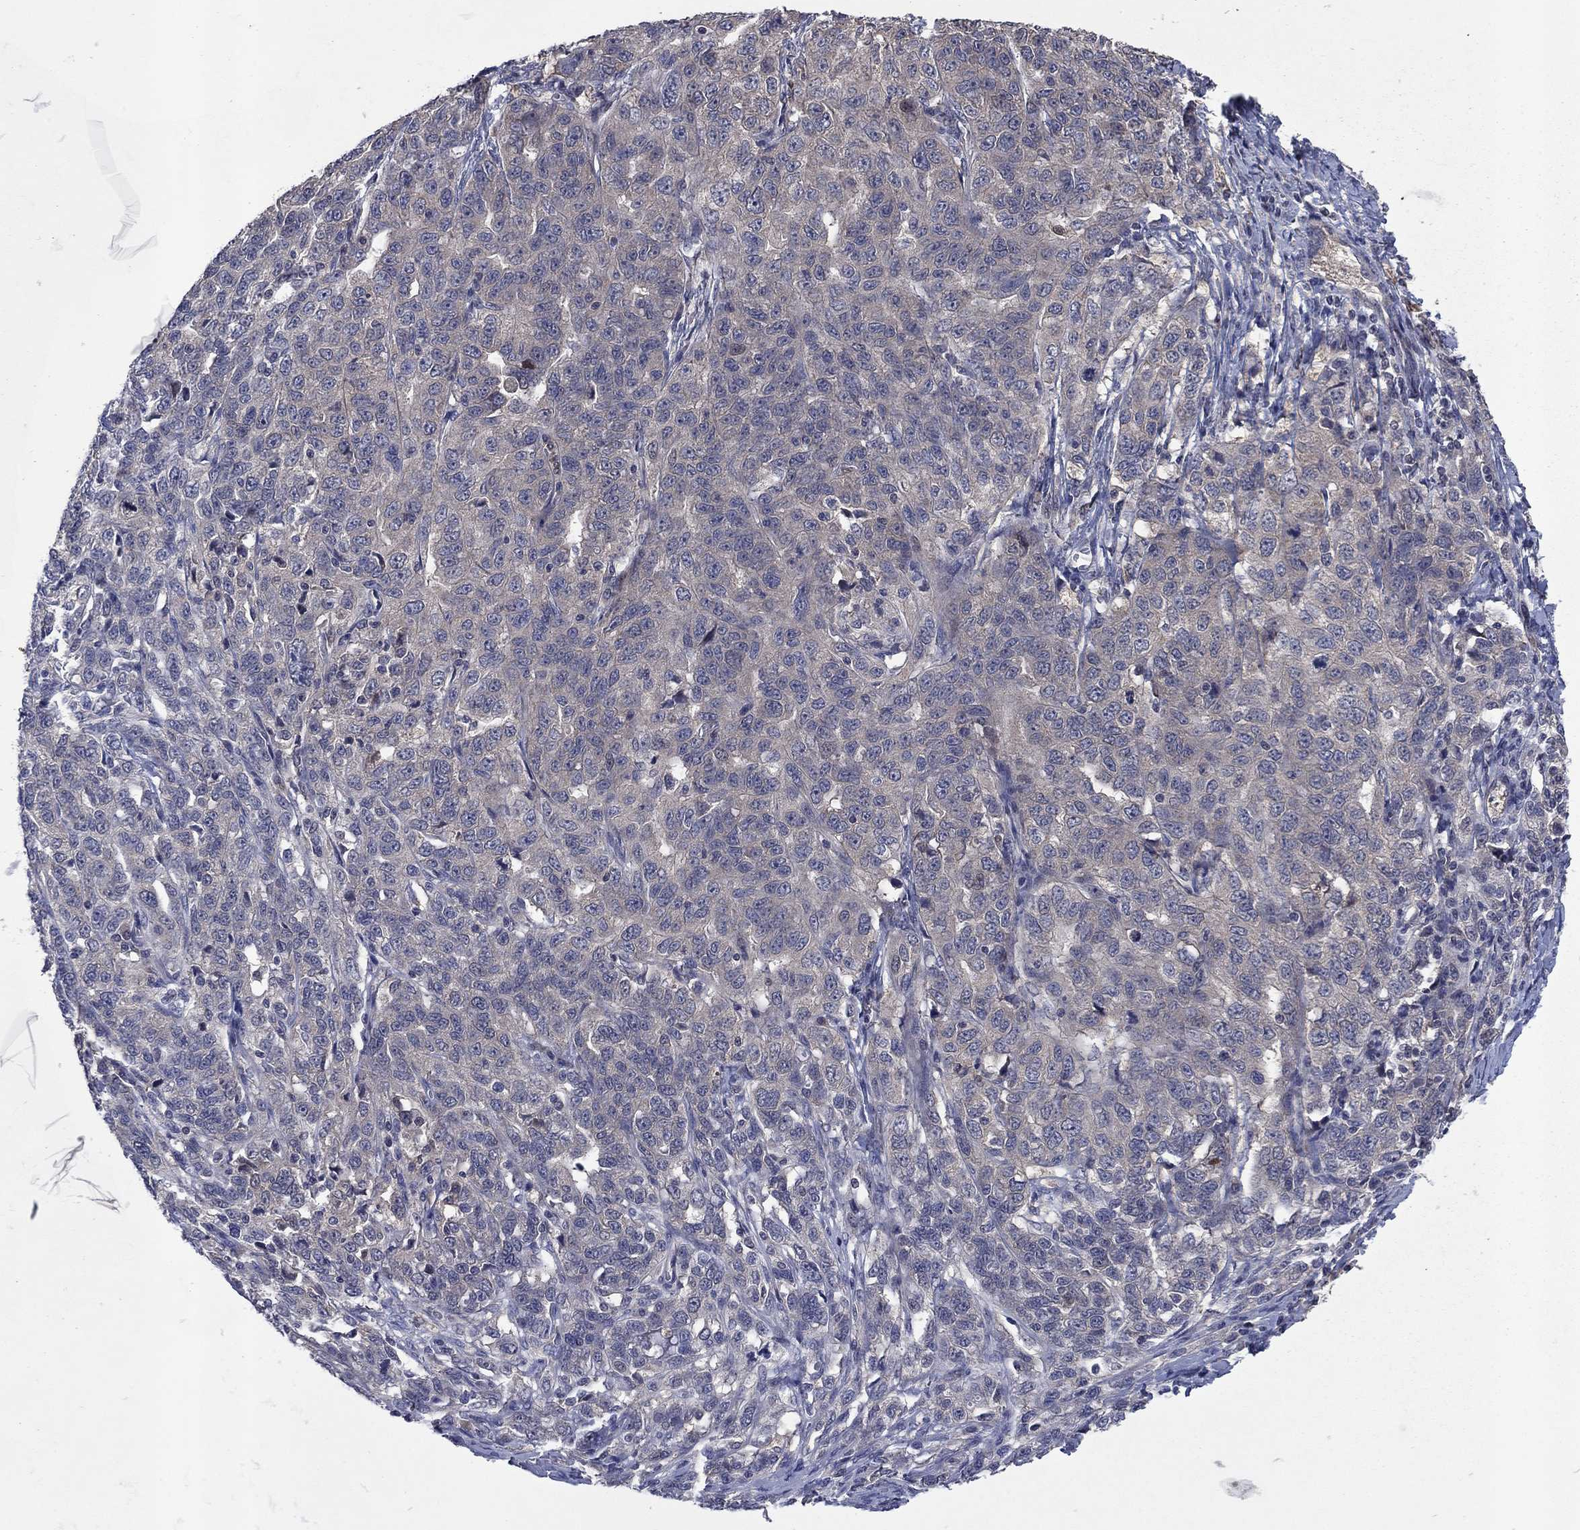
{"staining": {"intensity": "negative", "quantity": "none", "location": "none"}, "tissue": "ovarian cancer", "cell_type": "Tumor cells", "image_type": "cancer", "snomed": [{"axis": "morphology", "description": "Cystadenocarcinoma, serous, NOS"}, {"axis": "topography", "description": "Ovary"}], "caption": "Tumor cells show no significant staining in ovarian cancer (serous cystadenocarcinoma).", "gene": "MSRB1", "patient": {"sex": "female", "age": 71}}